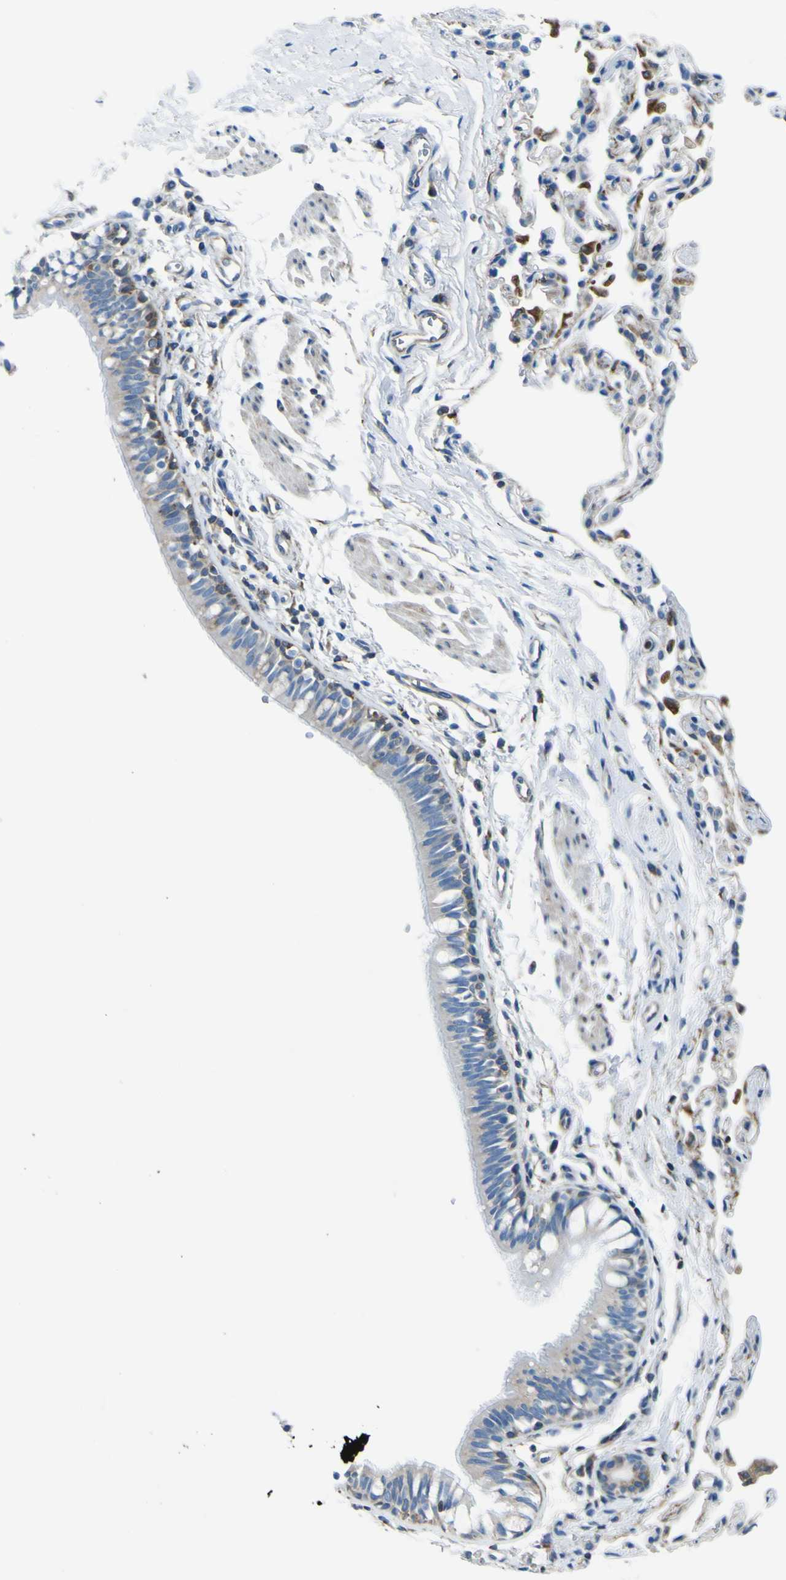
{"staining": {"intensity": "moderate", "quantity": "25%-75%", "location": "cytoplasmic/membranous"}, "tissue": "bronchus", "cell_type": "Respiratory epithelial cells", "image_type": "normal", "snomed": [{"axis": "morphology", "description": "Normal tissue, NOS"}, {"axis": "topography", "description": "Bronchus"}, {"axis": "topography", "description": "Lung"}], "caption": "Protein analysis of normal bronchus reveals moderate cytoplasmic/membranous expression in about 25%-75% of respiratory epithelial cells.", "gene": "STIM1", "patient": {"sex": "male", "age": 64}}